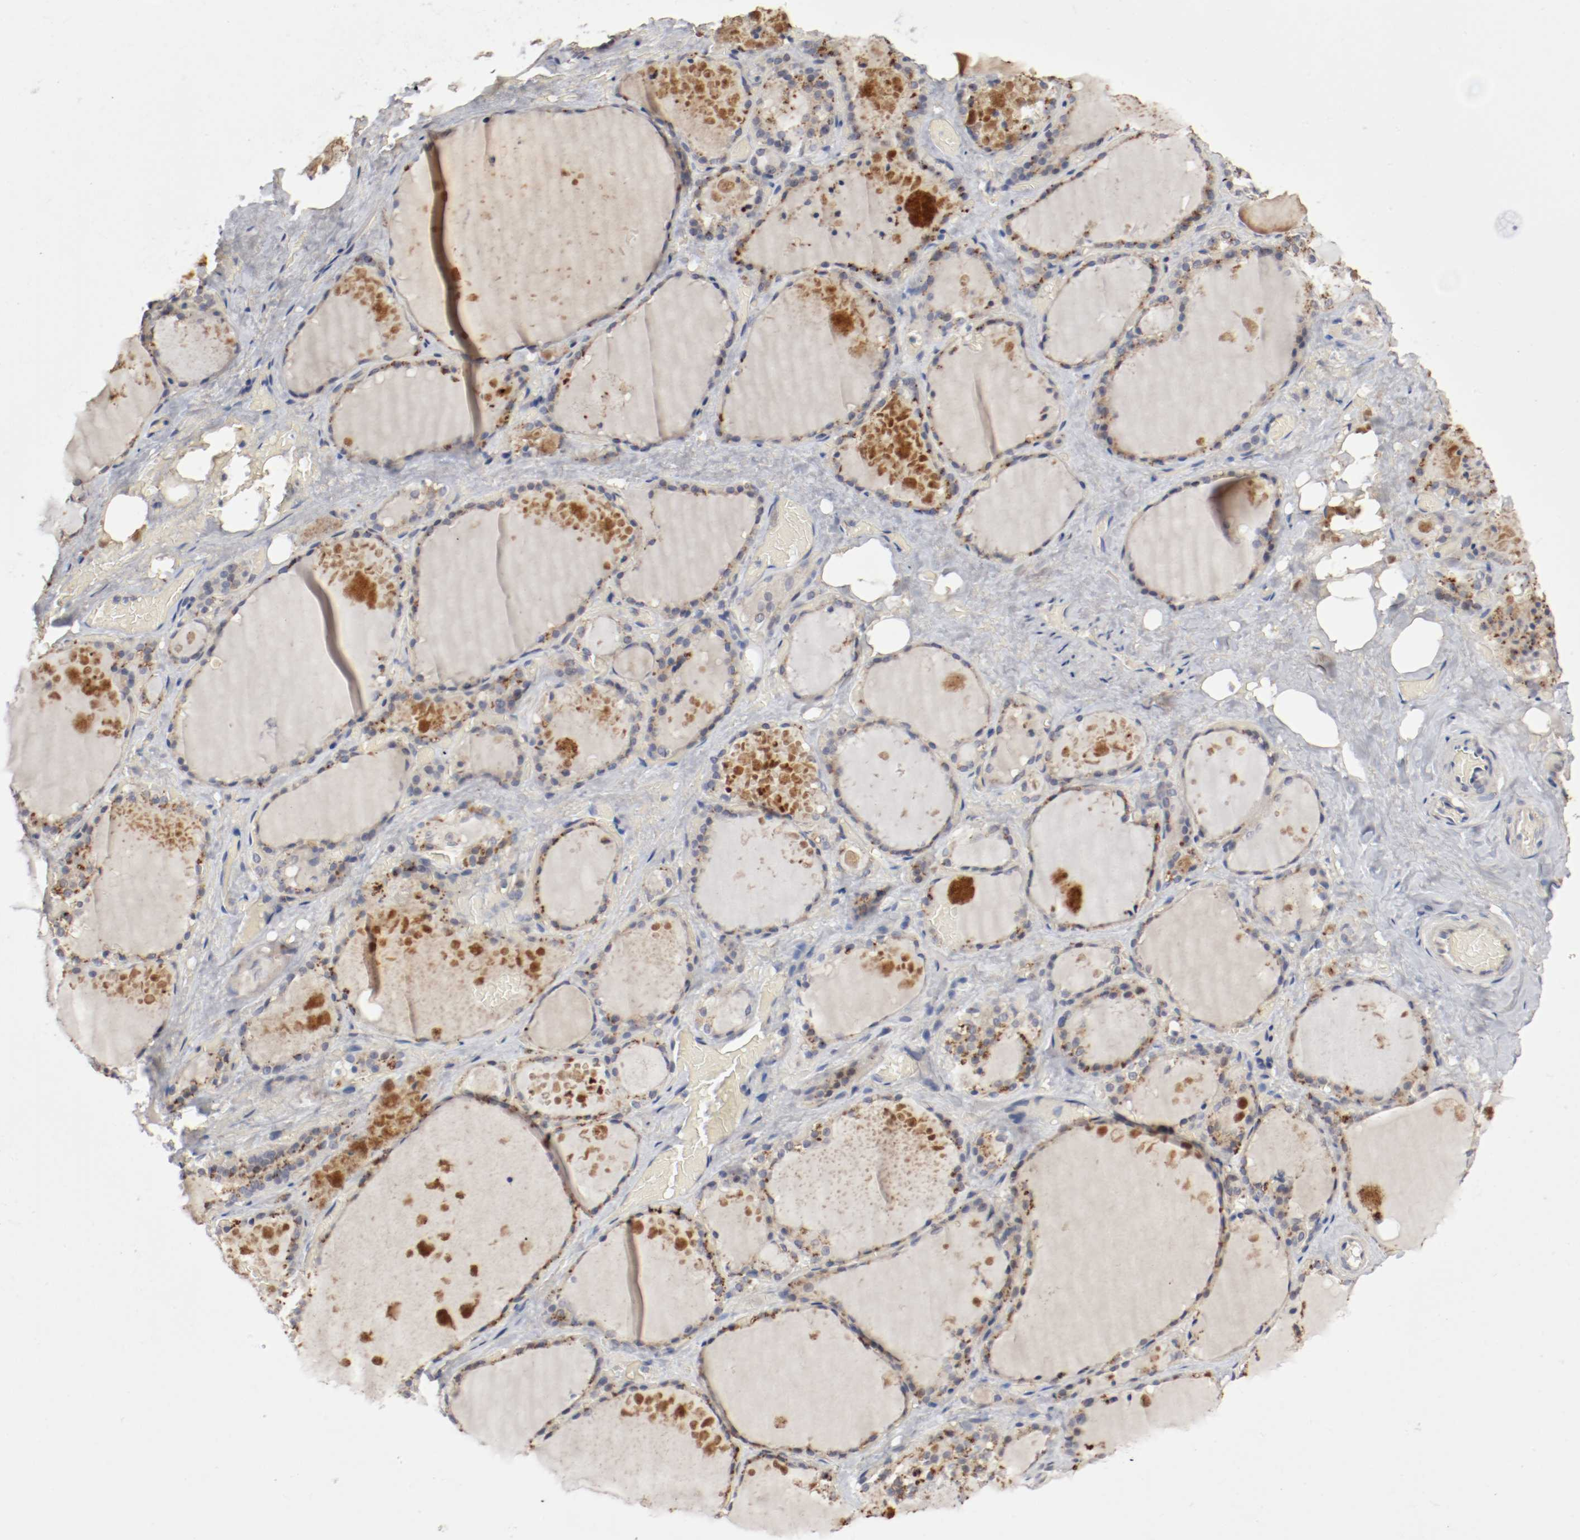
{"staining": {"intensity": "weak", "quantity": "25%-75%", "location": "cytoplasmic/membranous"}, "tissue": "thyroid gland", "cell_type": "Glandular cells", "image_type": "normal", "snomed": [{"axis": "morphology", "description": "Normal tissue, NOS"}, {"axis": "topography", "description": "Thyroid gland"}], "caption": "Glandular cells demonstrate low levels of weak cytoplasmic/membranous positivity in approximately 25%-75% of cells in normal human thyroid gland.", "gene": "REN", "patient": {"sex": "male", "age": 61}}